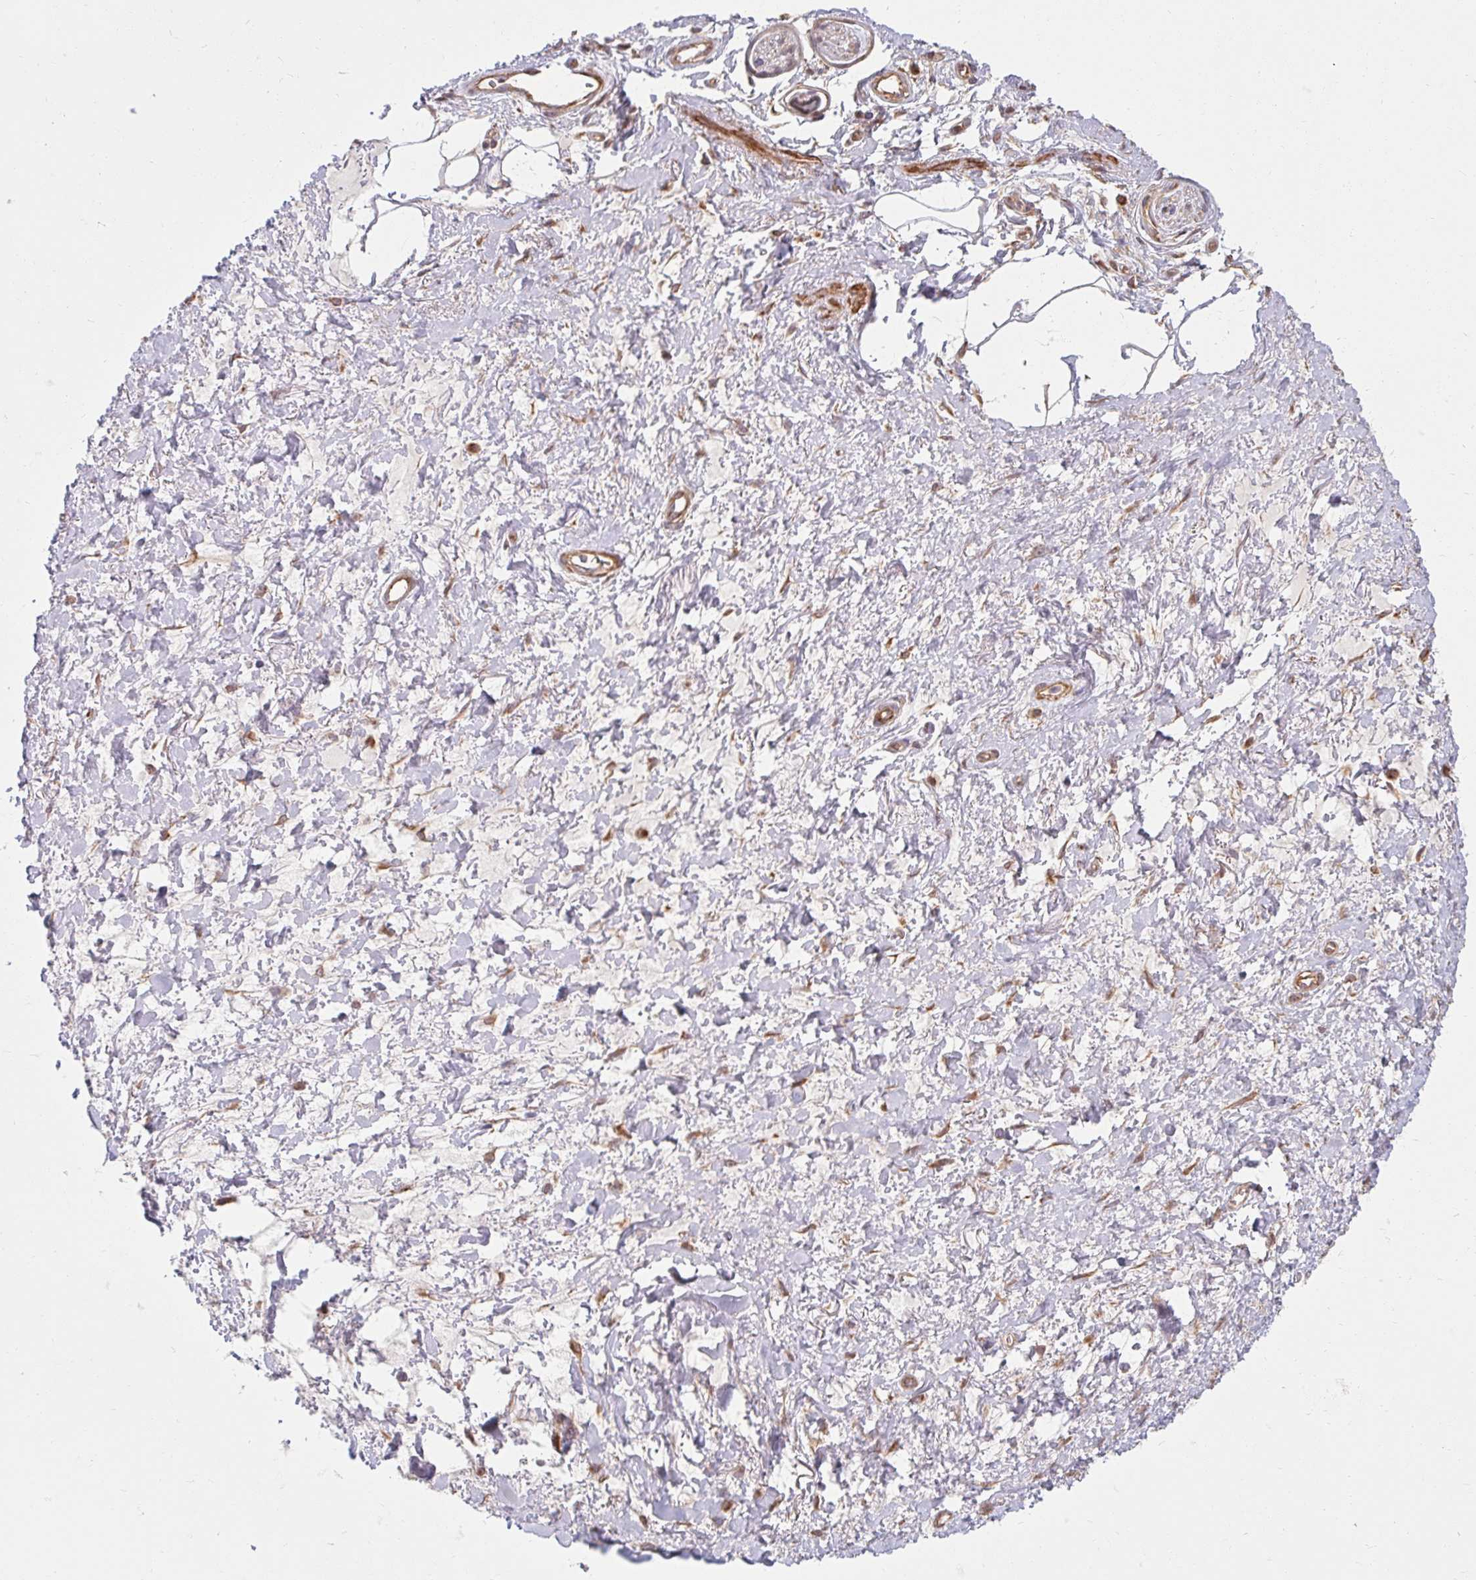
{"staining": {"intensity": "negative", "quantity": "none", "location": "none"}, "tissue": "adipose tissue", "cell_type": "Adipocytes", "image_type": "normal", "snomed": [{"axis": "morphology", "description": "Normal tissue, NOS"}, {"axis": "topography", "description": "Vagina"}, {"axis": "topography", "description": "Peripheral nerve tissue"}], "caption": "This photomicrograph is of unremarkable adipose tissue stained with immunohistochemistry (IHC) to label a protein in brown with the nuclei are counter-stained blue. There is no staining in adipocytes. Brightfield microscopy of immunohistochemistry (IHC) stained with DAB (3,3'-diaminobenzidine) (brown) and hematoxylin (blue), captured at high magnification.", "gene": "BTF3", "patient": {"sex": "female", "age": 71}}